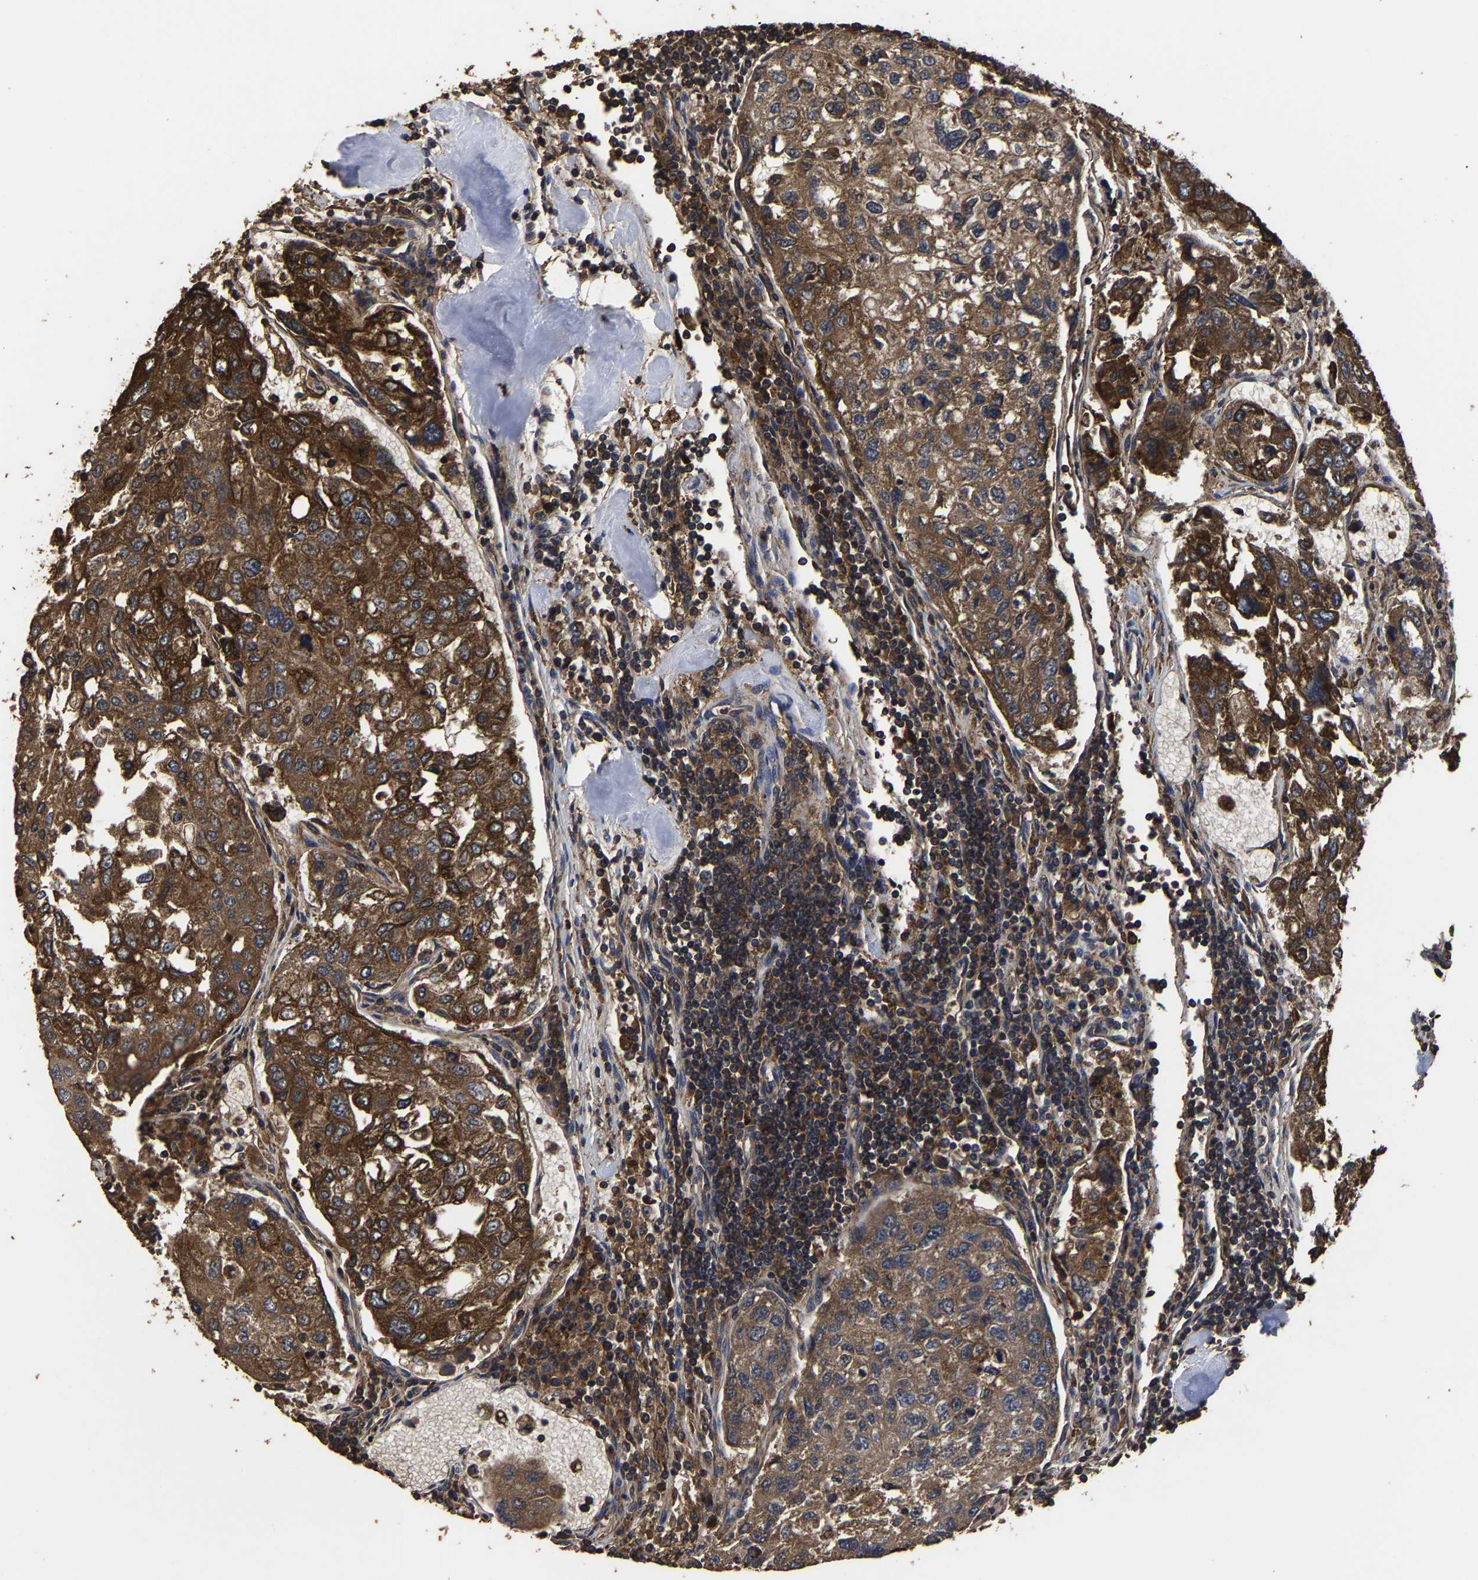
{"staining": {"intensity": "strong", "quantity": ">75%", "location": "cytoplasmic/membranous"}, "tissue": "urothelial cancer", "cell_type": "Tumor cells", "image_type": "cancer", "snomed": [{"axis": "morphology", "description": "Urothelial carcinoma, High grade"}, {"axis": "topography", "description": "Lymph node"}, {"axis": "topography", "description": "Urinary bladder"}], "caption": "A histopathology image showing strong cytoplasmic/membranous expression in about >75% of tumor cells in urothelial cancer, as visualized by brown immunohistochemical staining.", "gene": "ITCH", "patient": {"sex": "male", "age": 51}}